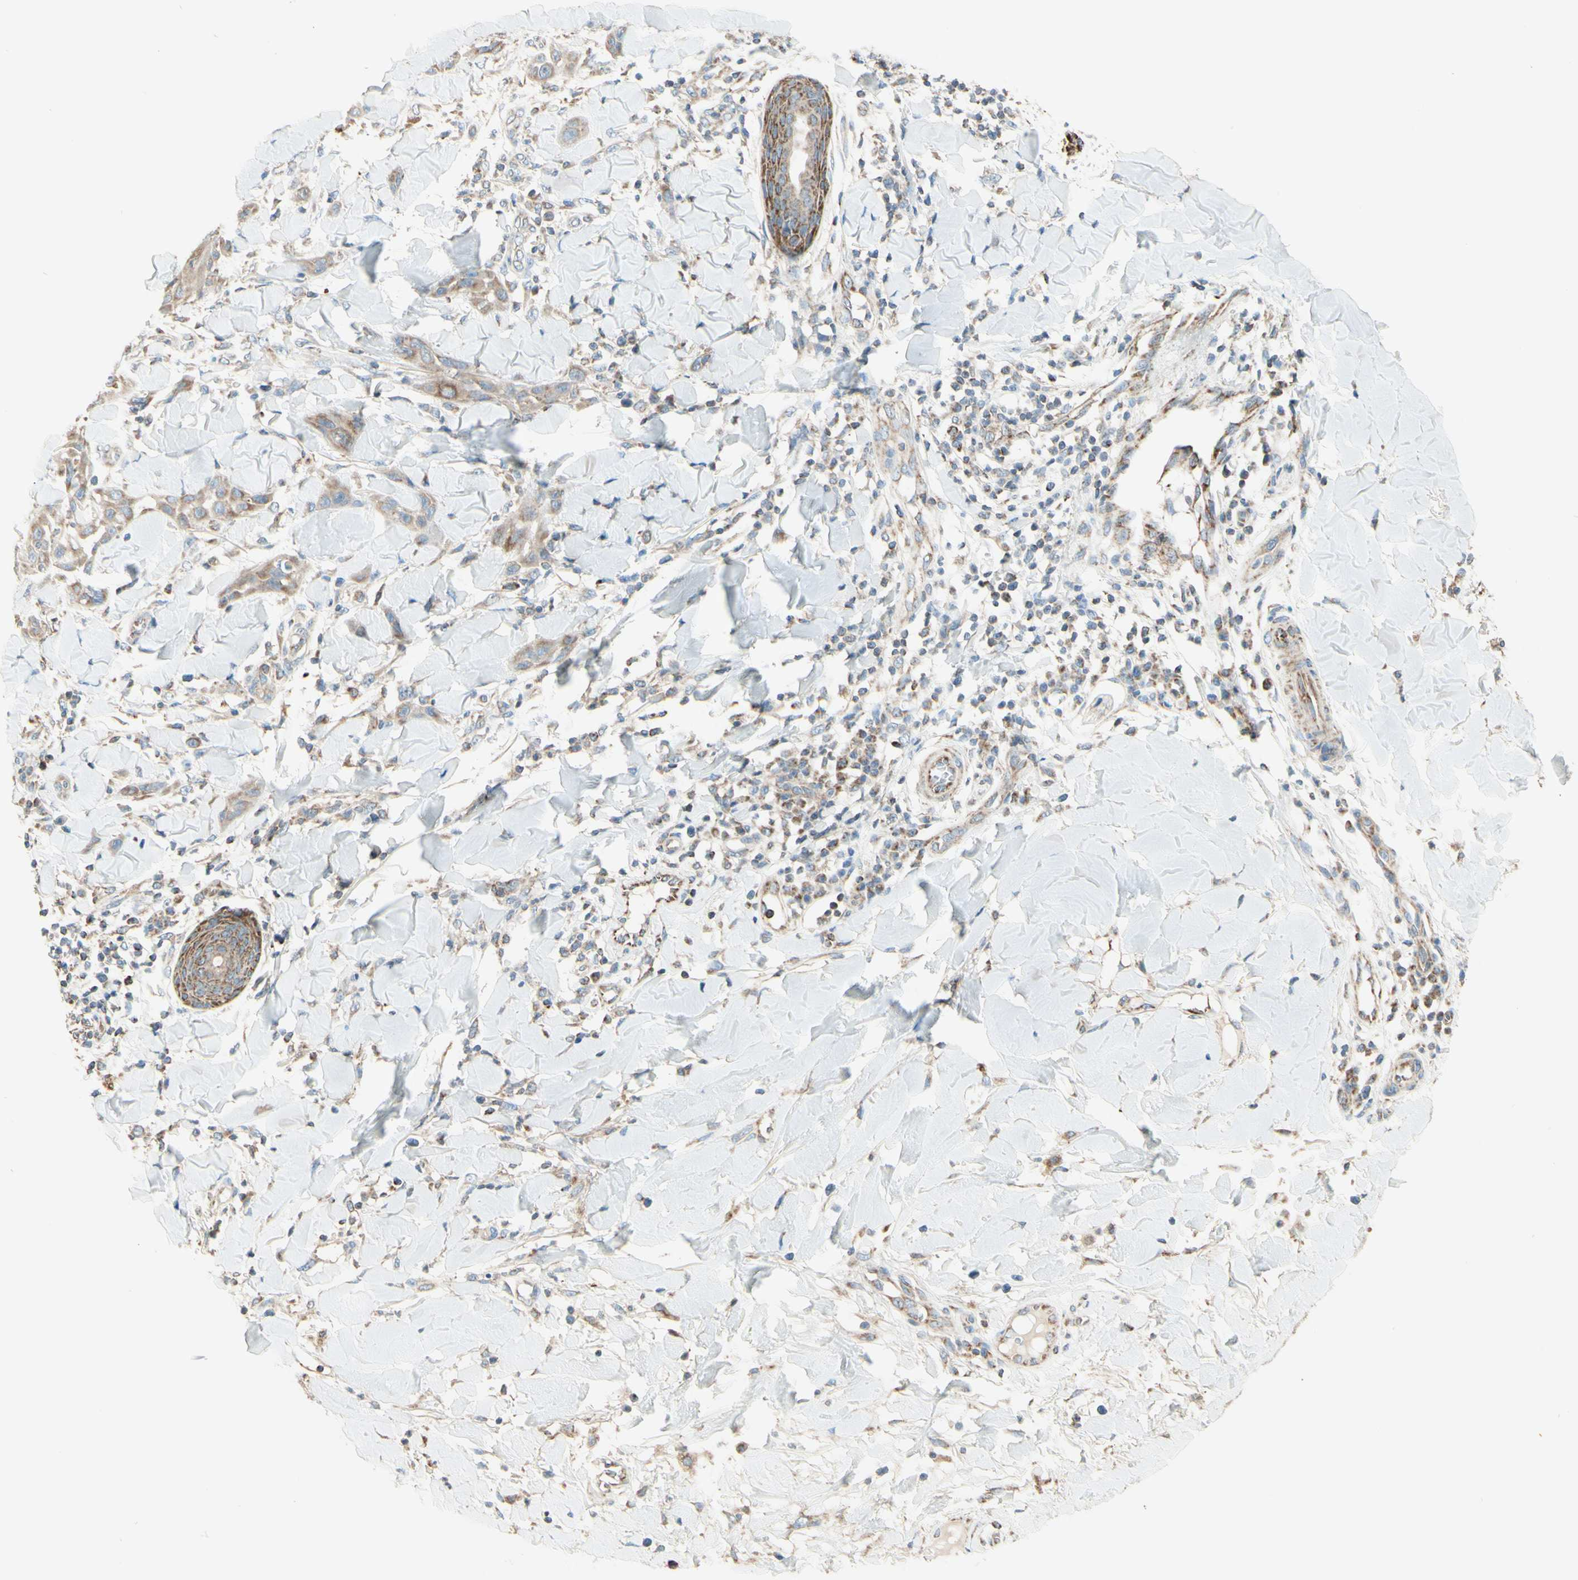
{"staining": {"intensity": "weak", "quantity": ">75%", "location": "cytoplasmic/membranous"}, "tissue": "skin cancer", "cell_type": "Tumor cells", "image_type": "cancer", "snomed": [{"axis": "morphology", "description": "Squamous cell carcinoma, NOS"}, {"axis": "topography", "description": "Skin"}], "caption": "Tumor cells show low levels of weak cytoplasmic/membranous staining in approximately >75% of cells in skin cancer (squamous cell carcinoma).", "gene": "ARMC10", "patient": {"sex": "male", "age": 24}}